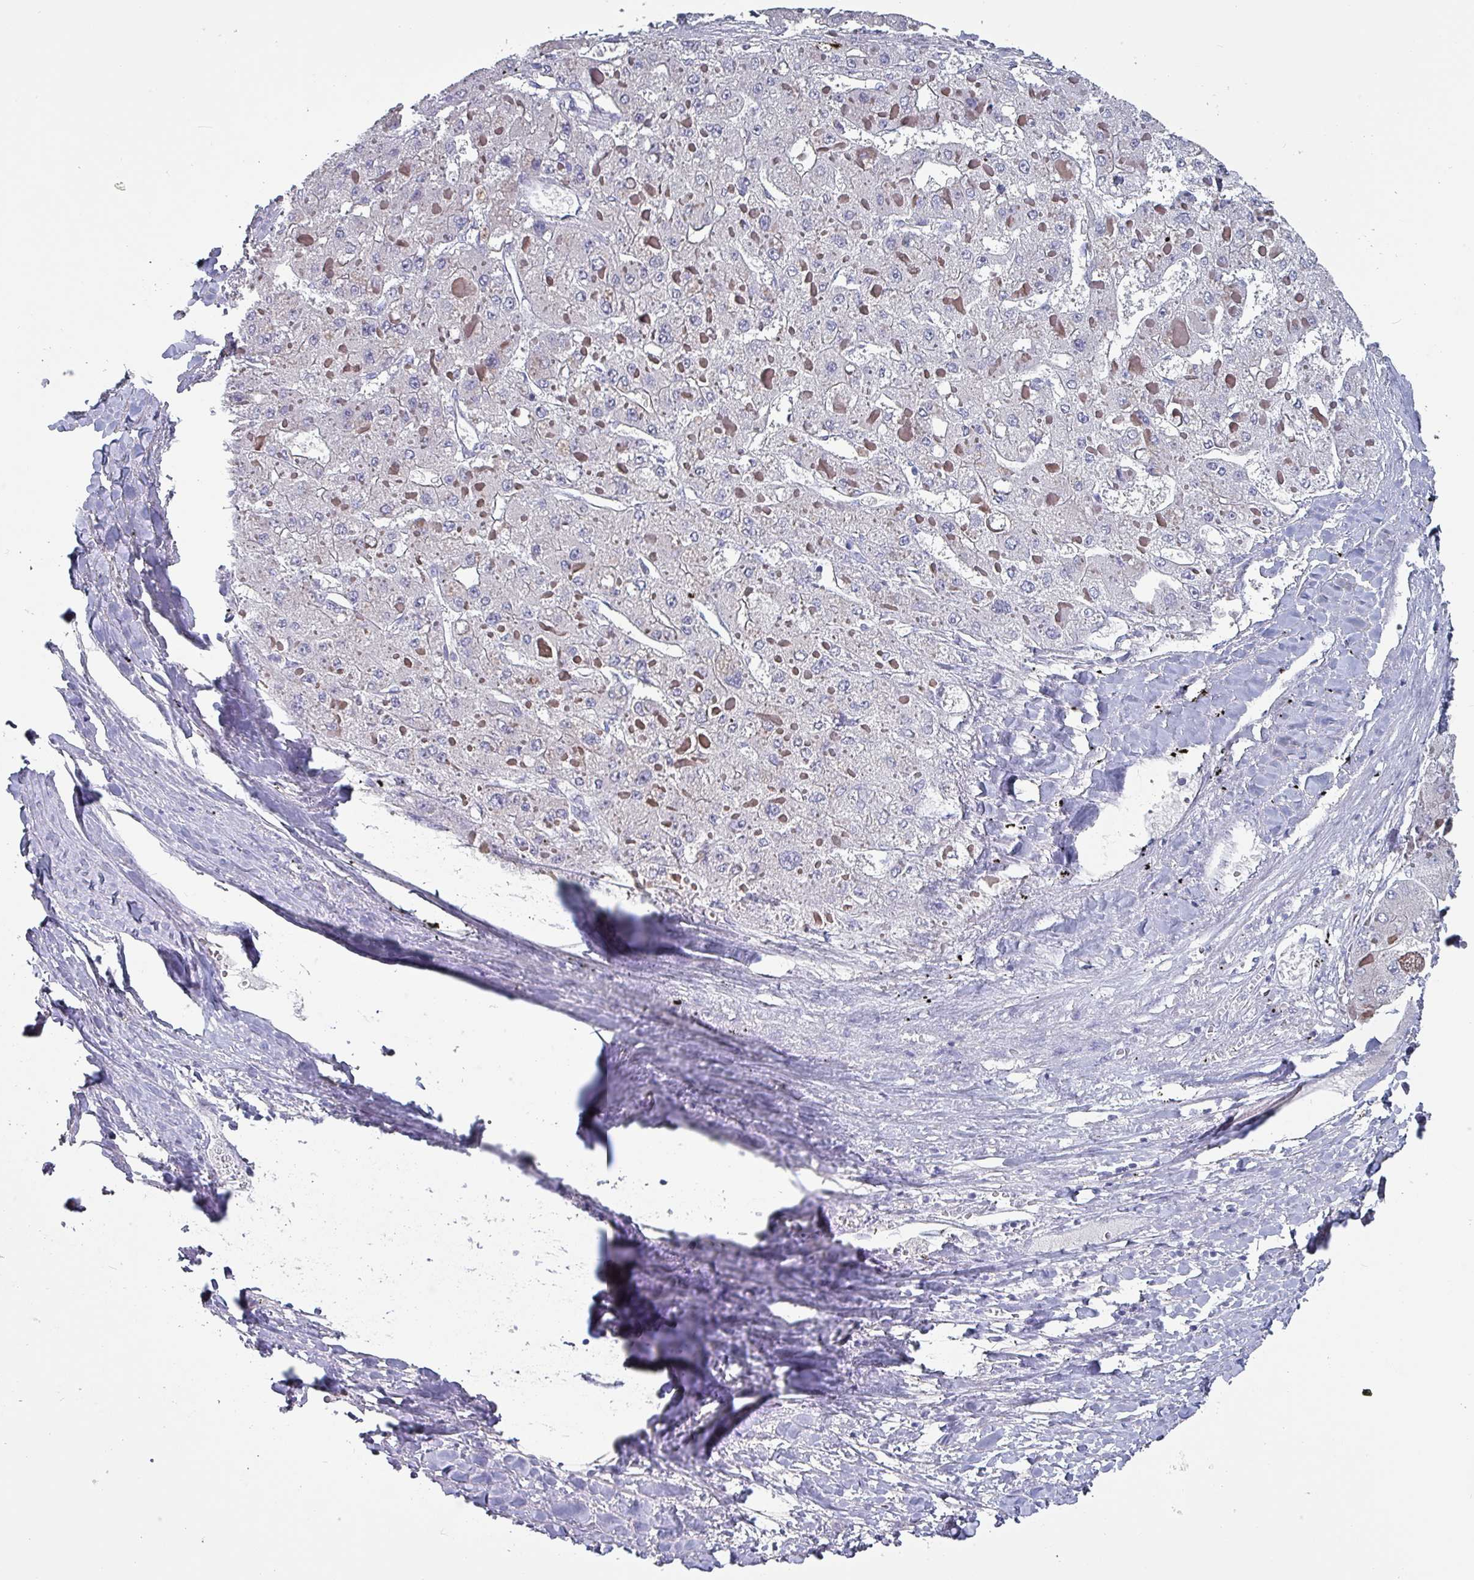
{"staining": {"intensity": "negative", "quantity": "none", "location": "none"}, "tissue": "liver cancer", "cell_type": "Tumor cells", "image_type": "cancer", "snomed": [{"axis": "morphology", "description": "Carcinoma, Hepatocellular, NOS"}, {"axis": "topography", "description": "Liver"}], "caption": "A high-resolution photomicrograph shows immunohistochemistry staining of liver cancer (hepatocellular carcinoma), which exhibits no significant expression in tumor cells.", "gene": "INS-IGF2", "patient": {"sex": "female", "age": 73}}